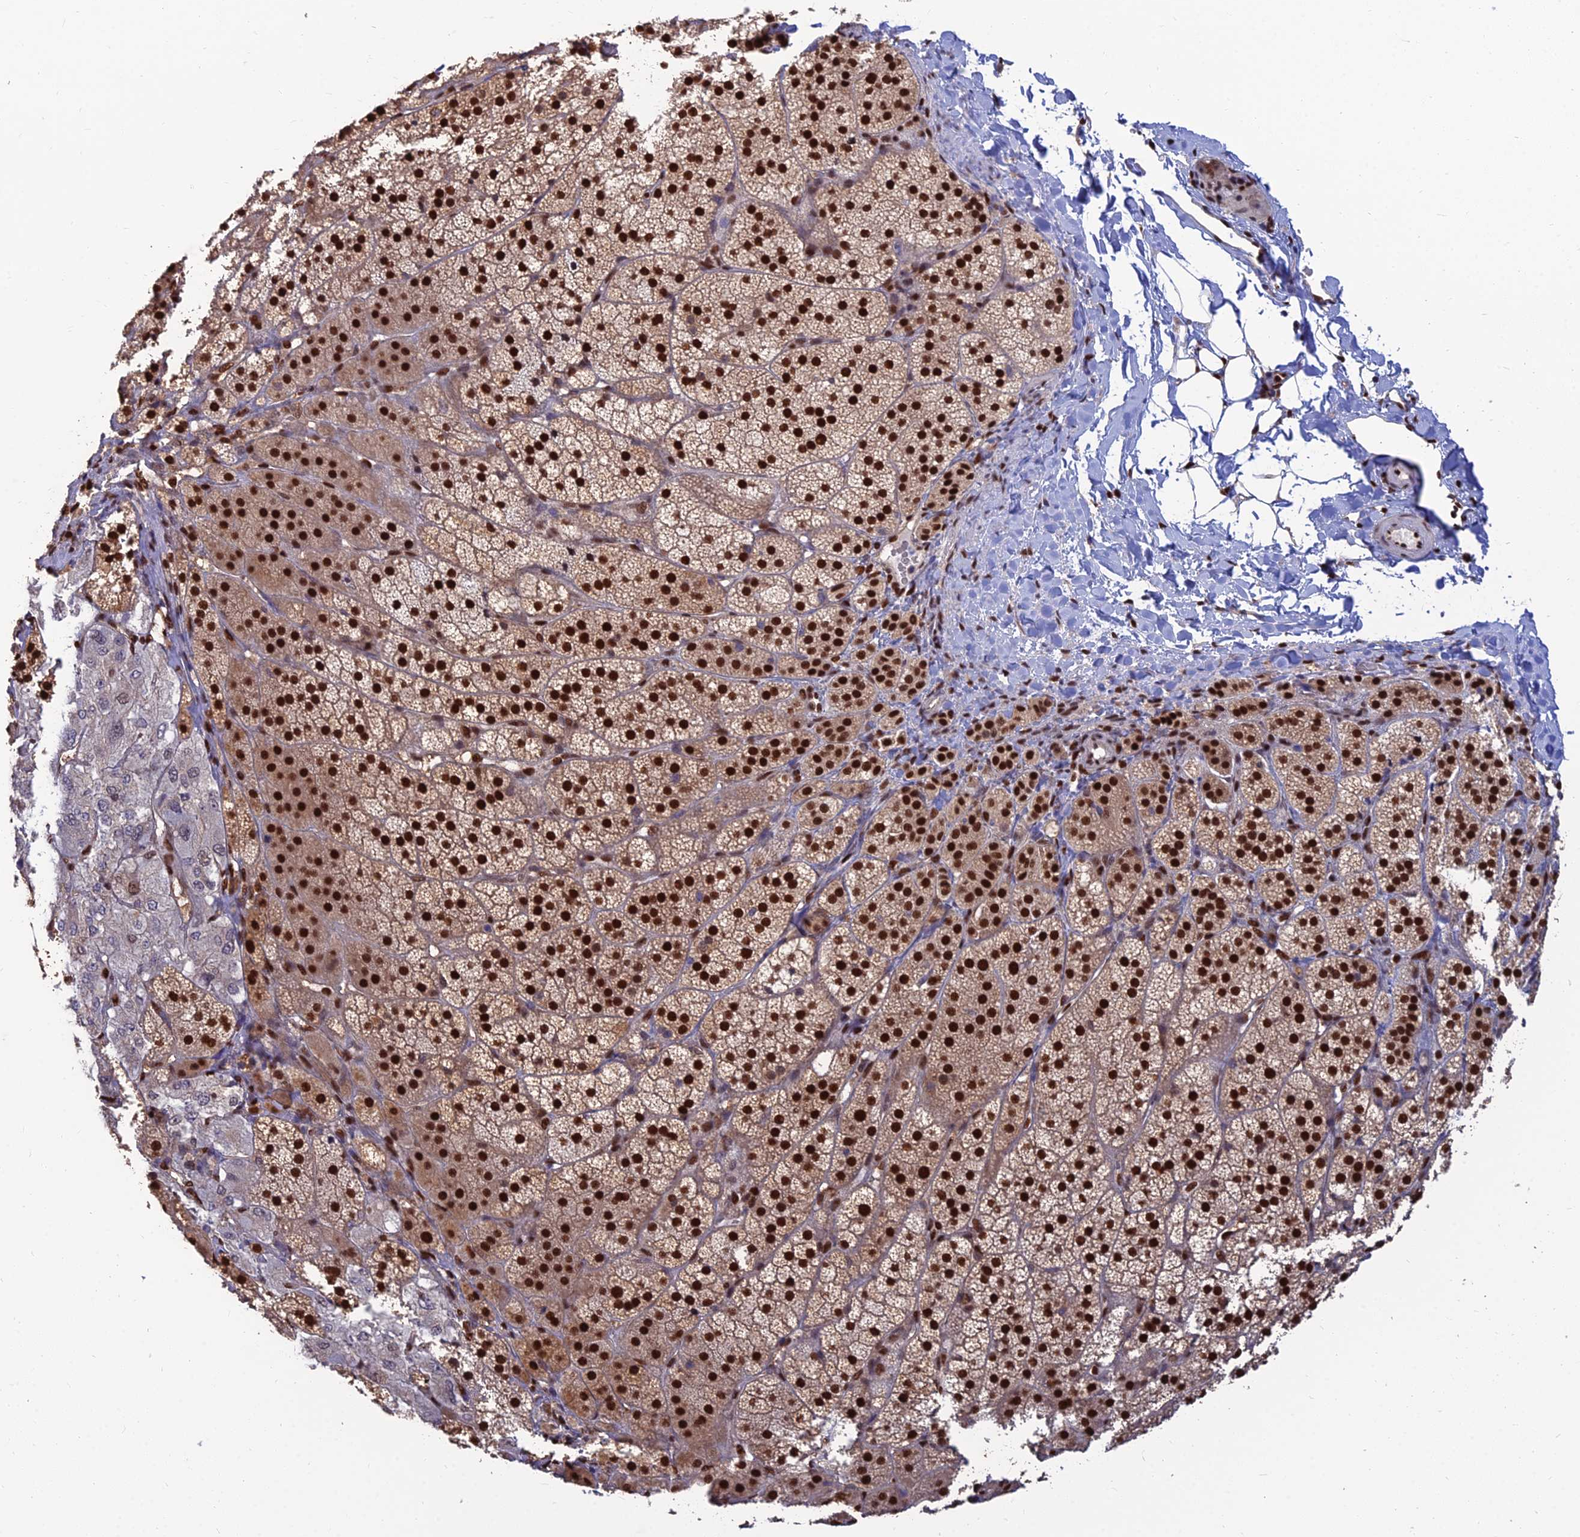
{"staining": {"intensity": "strong", "quantity": ">75%", "location": "nuclear"}, "tissue": "adrenal gland", "cell_type": "Glandular cells", "image_type": "normal", "snomed": [{"axis": "morphology", "description": "Normal tissue, NOS"}, {"axis": "topography", "description": "Adrenal gland"}], "caption": "Adrenal gland was stained to show a protein in brown. There is high levels of strong nuclear expression in approximately >75% of glandular cells. (brown staining indicates protein expression, while blue staining denotes nuclei).", "gene": "DNPEP", "patient": {"sex": "female", "age": 44}}